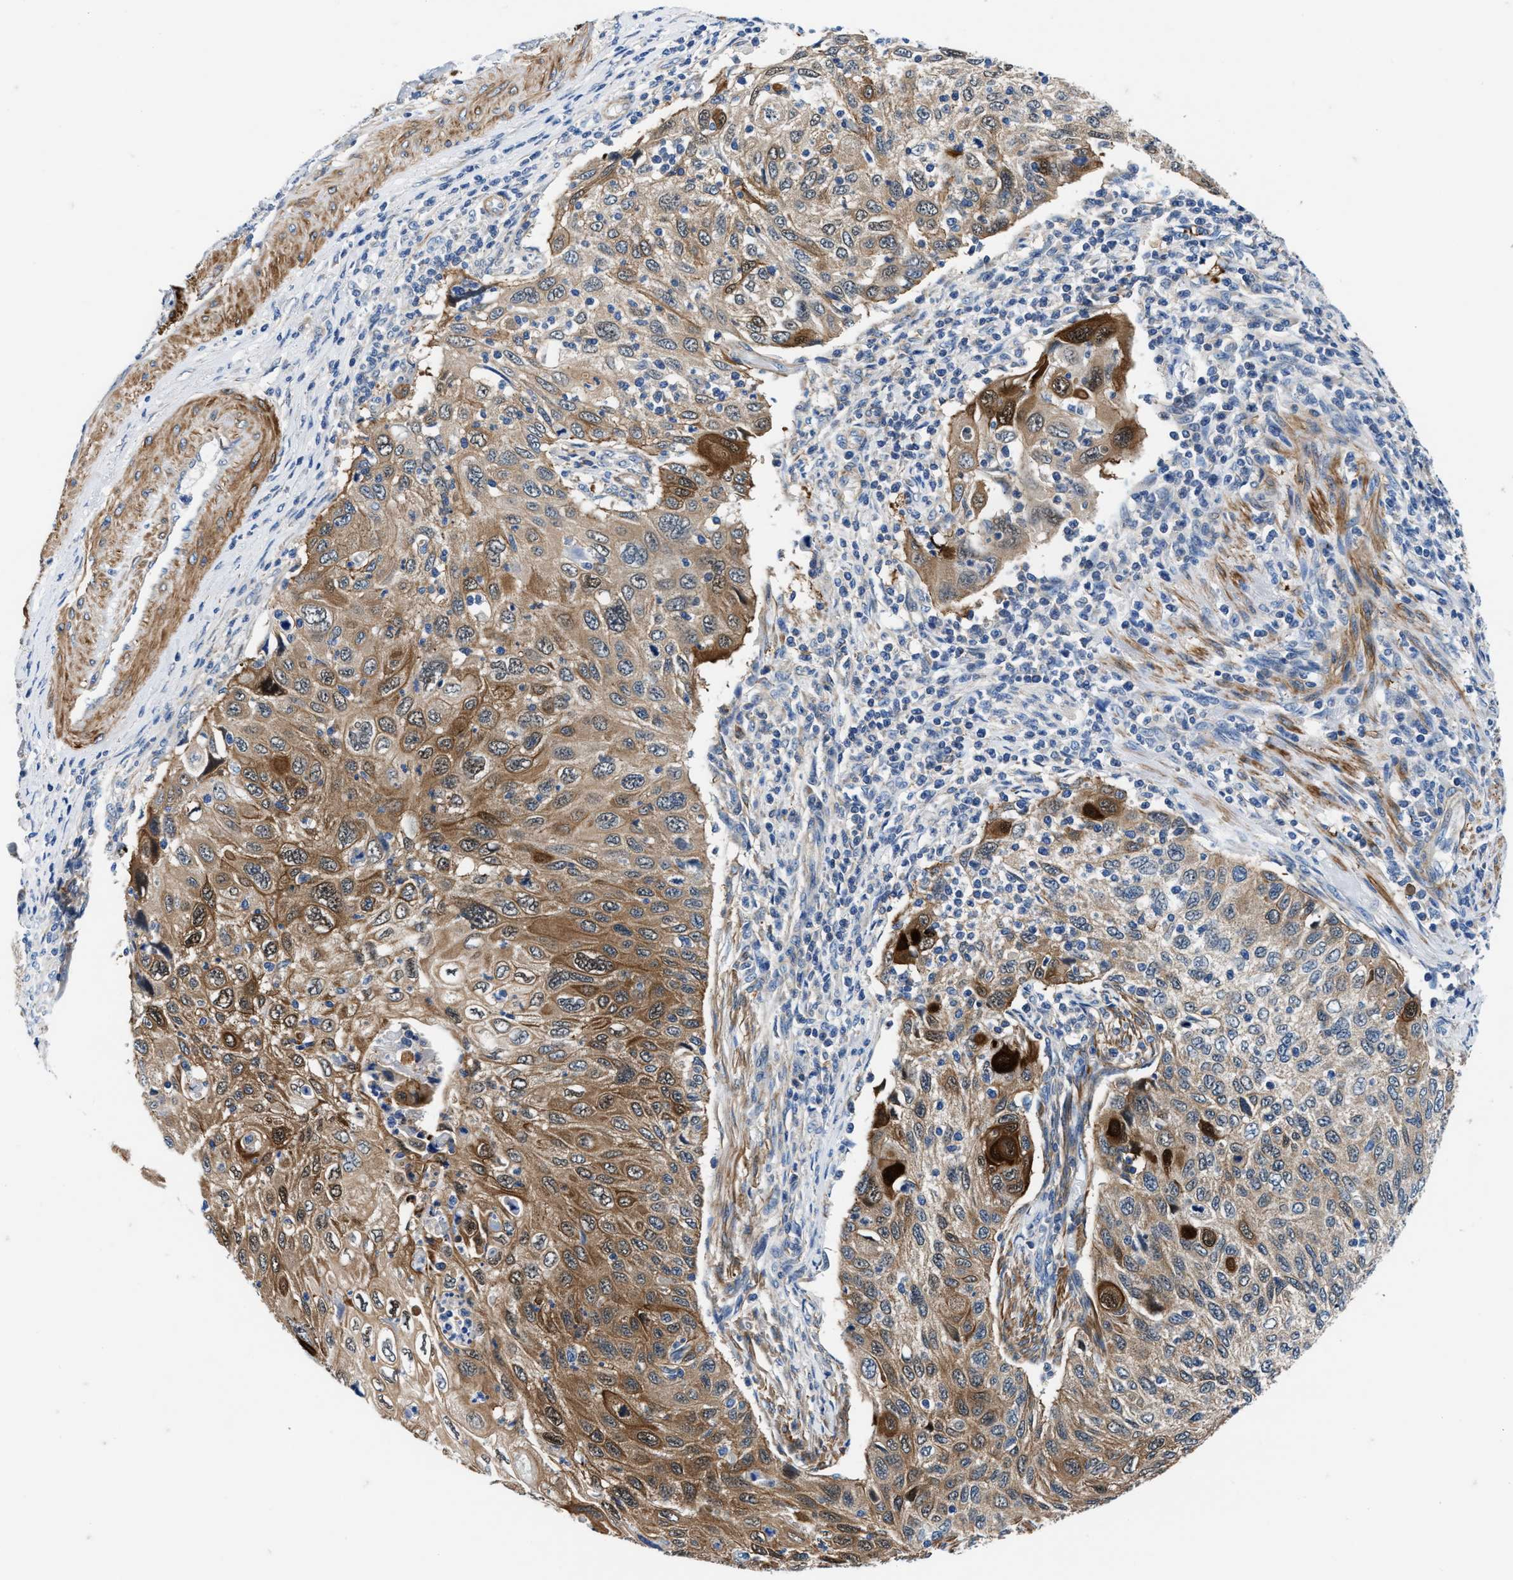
{"staining": {"intensity": "moderate", "quantity": ">75%", "location": "cytoplasmic/membranous"}, "tissue": "cervical cancer", "cell_type": "Tumor cells", "image_type": "cancer", "snomed": [{"axis": "morphology", "description": "Squamous cell carcinoma, NOS"}, {"axis": "topography", "description": "Cervix"}], "caption": "The immunohistochemical stain shows moderate cytoplasmic/membranous expression in tumor cells of squamous cell carcinoma (cervical) tissue. (DAB (3,3'-diaminobenzidine) = brown stain, brightfield microscopy at high magnification).", "gene": "PARG", "patient": {"sex": "female", "age": 70}}